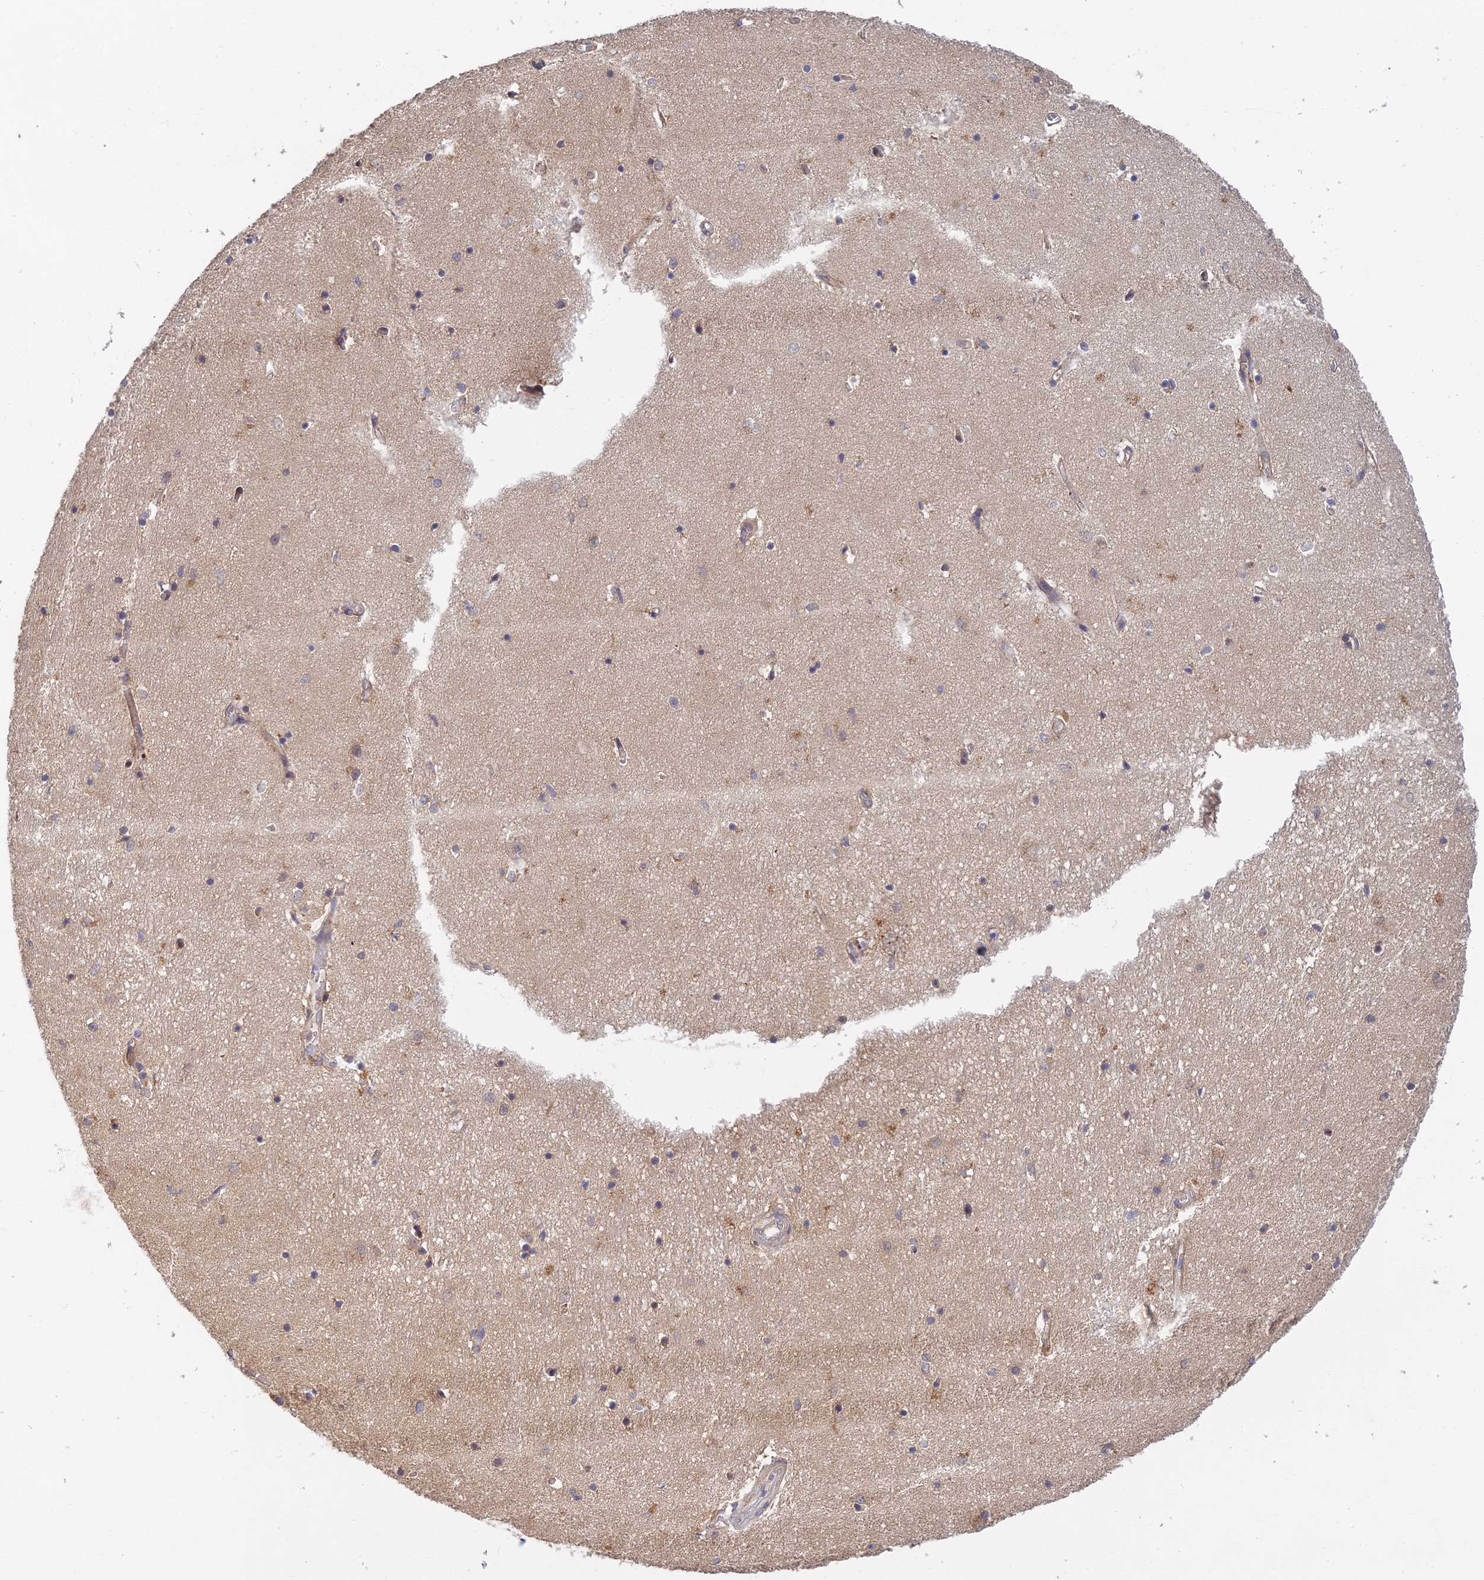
{"staining": {"intensity": "moderate", "quantity": "<25%", "location": "cytoplasmic/membranous"}, "tissue": "hippocampus", "cell_type": "Glial cells", "image_type": "normal", "snomed": [{"axis": "morphology", "description": "Normal tissue, NOS"}, {"axis": "topography", "description": "Hippocampus"}], "caption": "Immunohistochemical staining of benign hippocampus exhibits <25% levels of moderate cytoplasmic/membranous protein expression in approximately <25% of glial cells.", "gene": "FAM151B", "patient": {"sex": "female", "age": 64}}